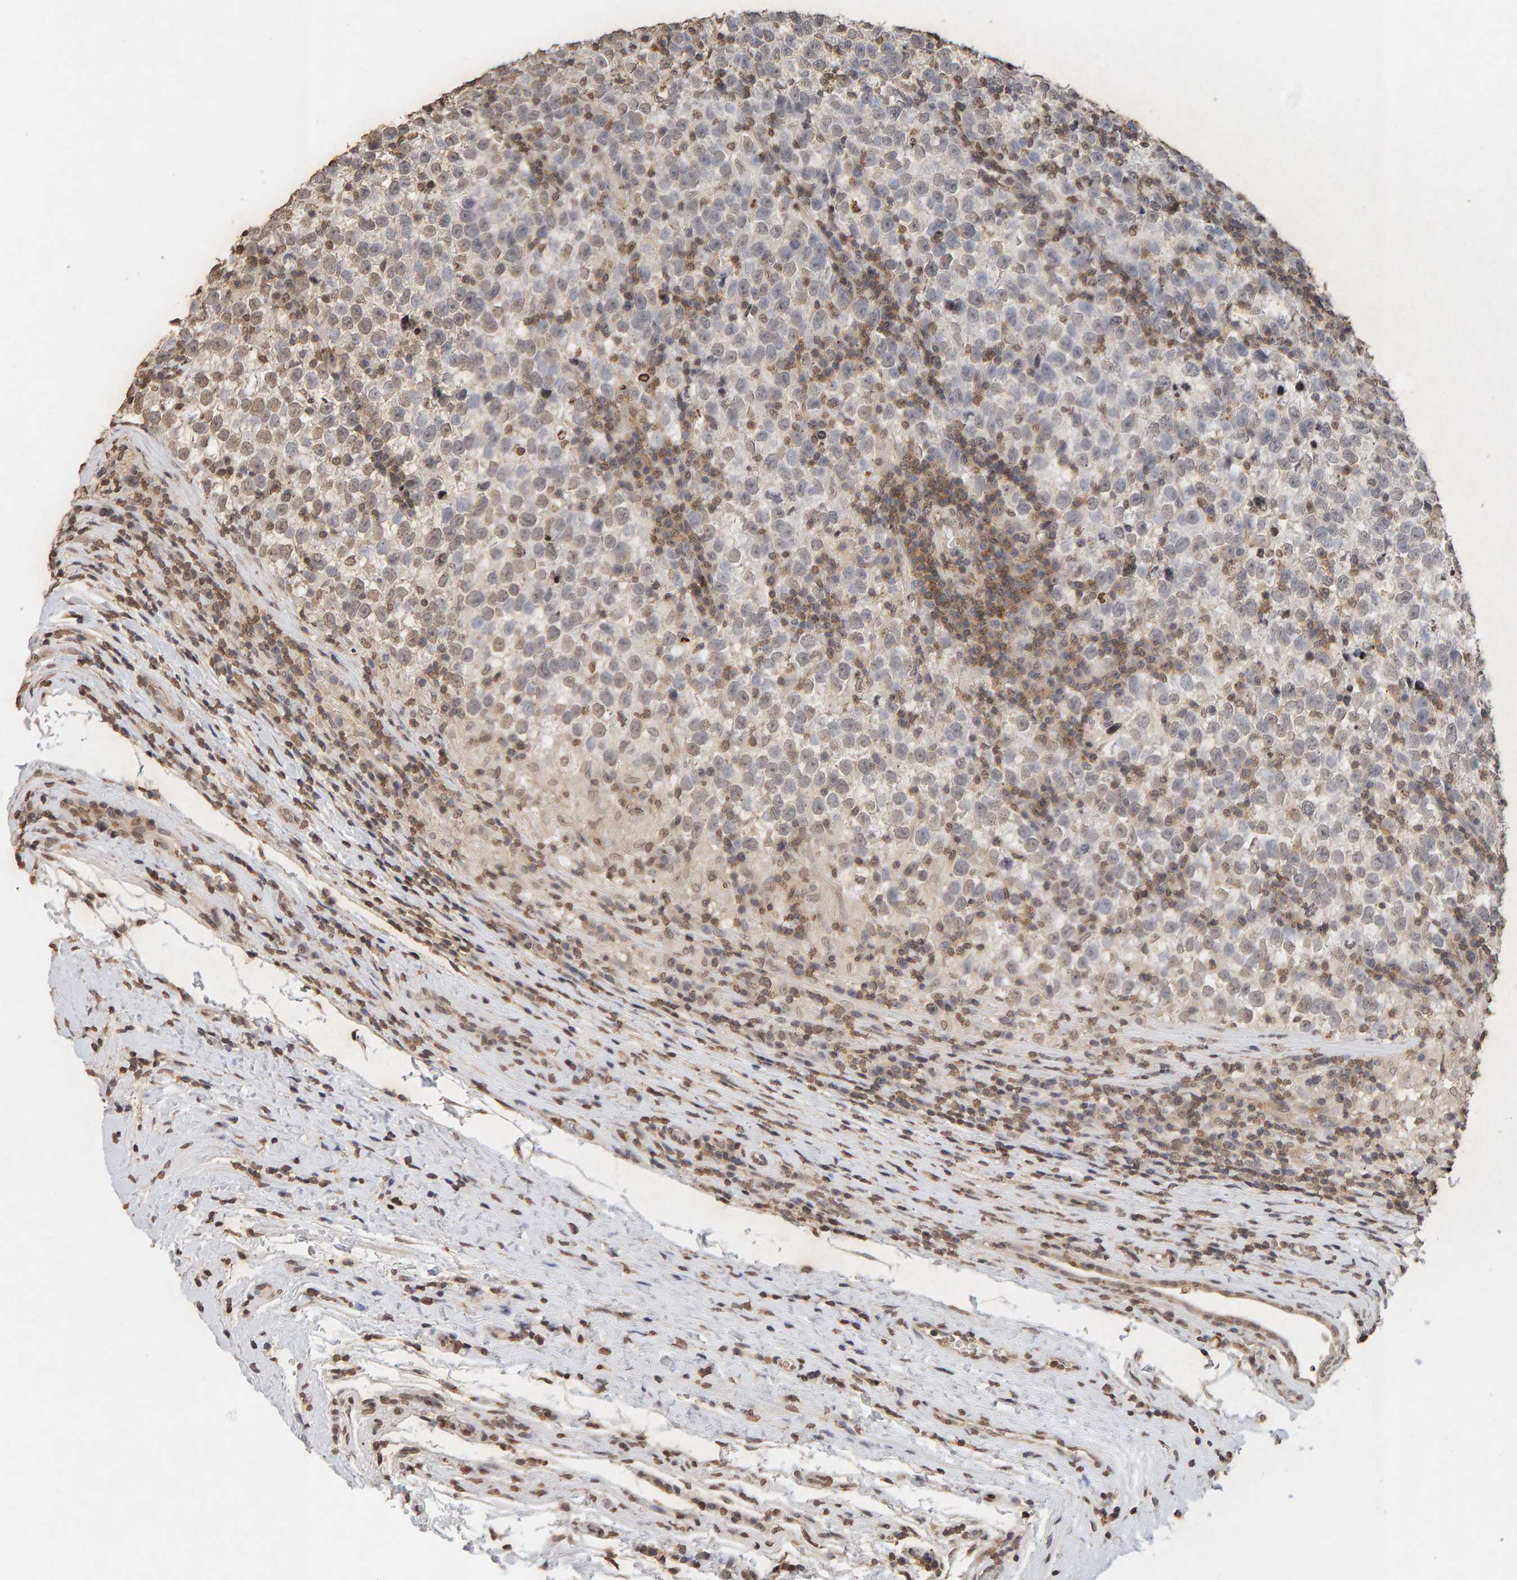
{"staining": {"intensity": "weak", "quantity": "<25%", "location": "nuclear"}, "tissue": "testis cancer", "cell_type": "Tumor cells", "image_type": "cancer", "snomed": [{"axis": "morphology", "description": "Normal tissue, NOS"}, {"axis": "morphology", "description": "Seminoma, NOS"}, {"axis": "topography", "description": "Testis"}], "caption": "Tumor cells show no significant staining in testis cancer (seminoma).", "gene": "DNAJB5", "patient": {"sex": "male", "age": 43}}